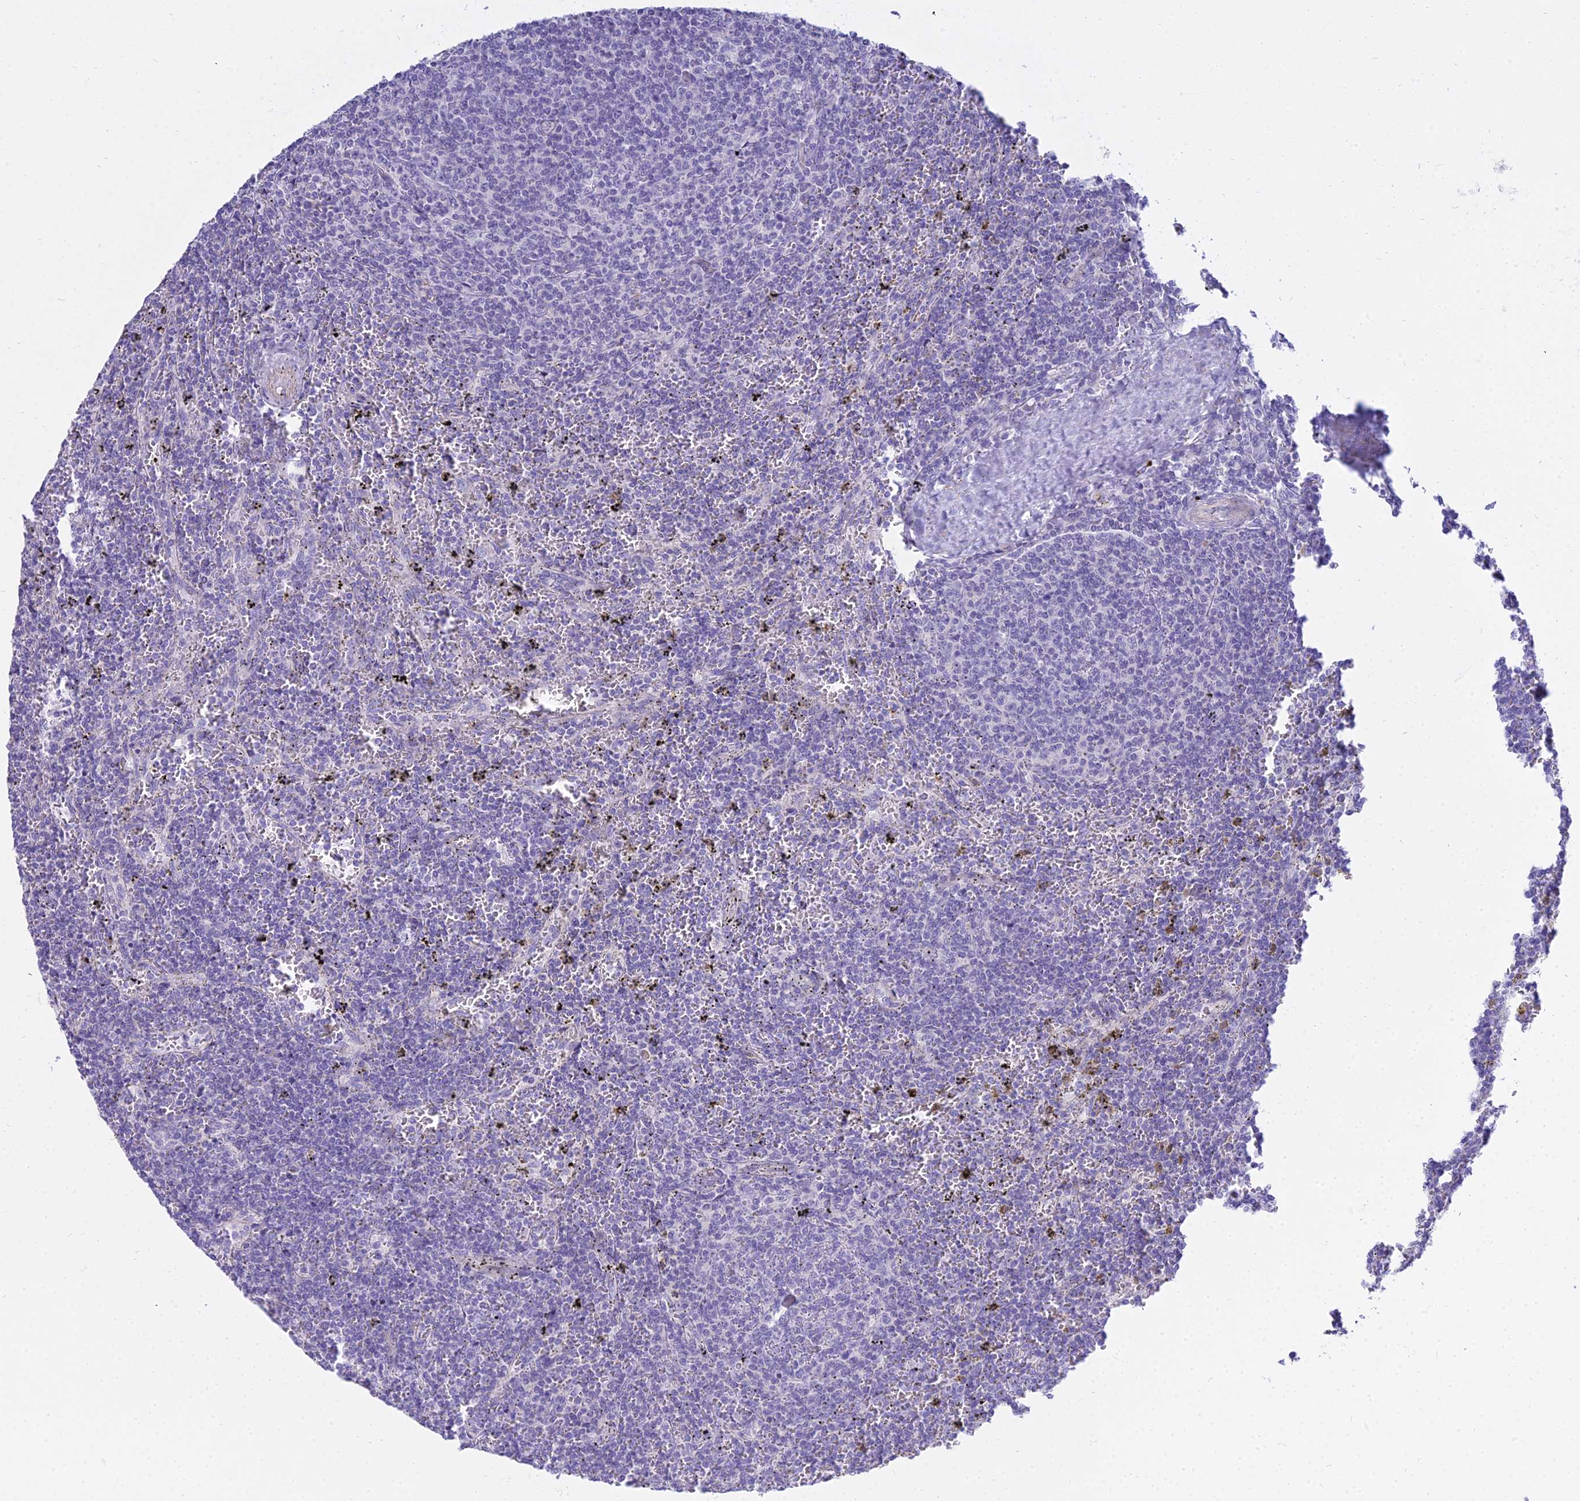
{"staining": {"intensity": "negative", "quantity": "none", "location": "none"}, "tissue": "lymphoma", "cell_type": "Tumor cells", "image_type": "cancer", "snomed": [{"axis": "morphology", "description": "Malignant lymphoma, non-Hodgkin's type, Low grade"}, {"axis": "topography", "description": "Spleen"}], "caption": "DAB (3,3'-diaminobenzidine) immunohistochemical staining of malignant lymphoma, non-Hodgkin's type (low-grade) reveals no significant positivity in tumor cells.", "gene": "SMIM24", "patient": {"sex": "female", "age": 50}}